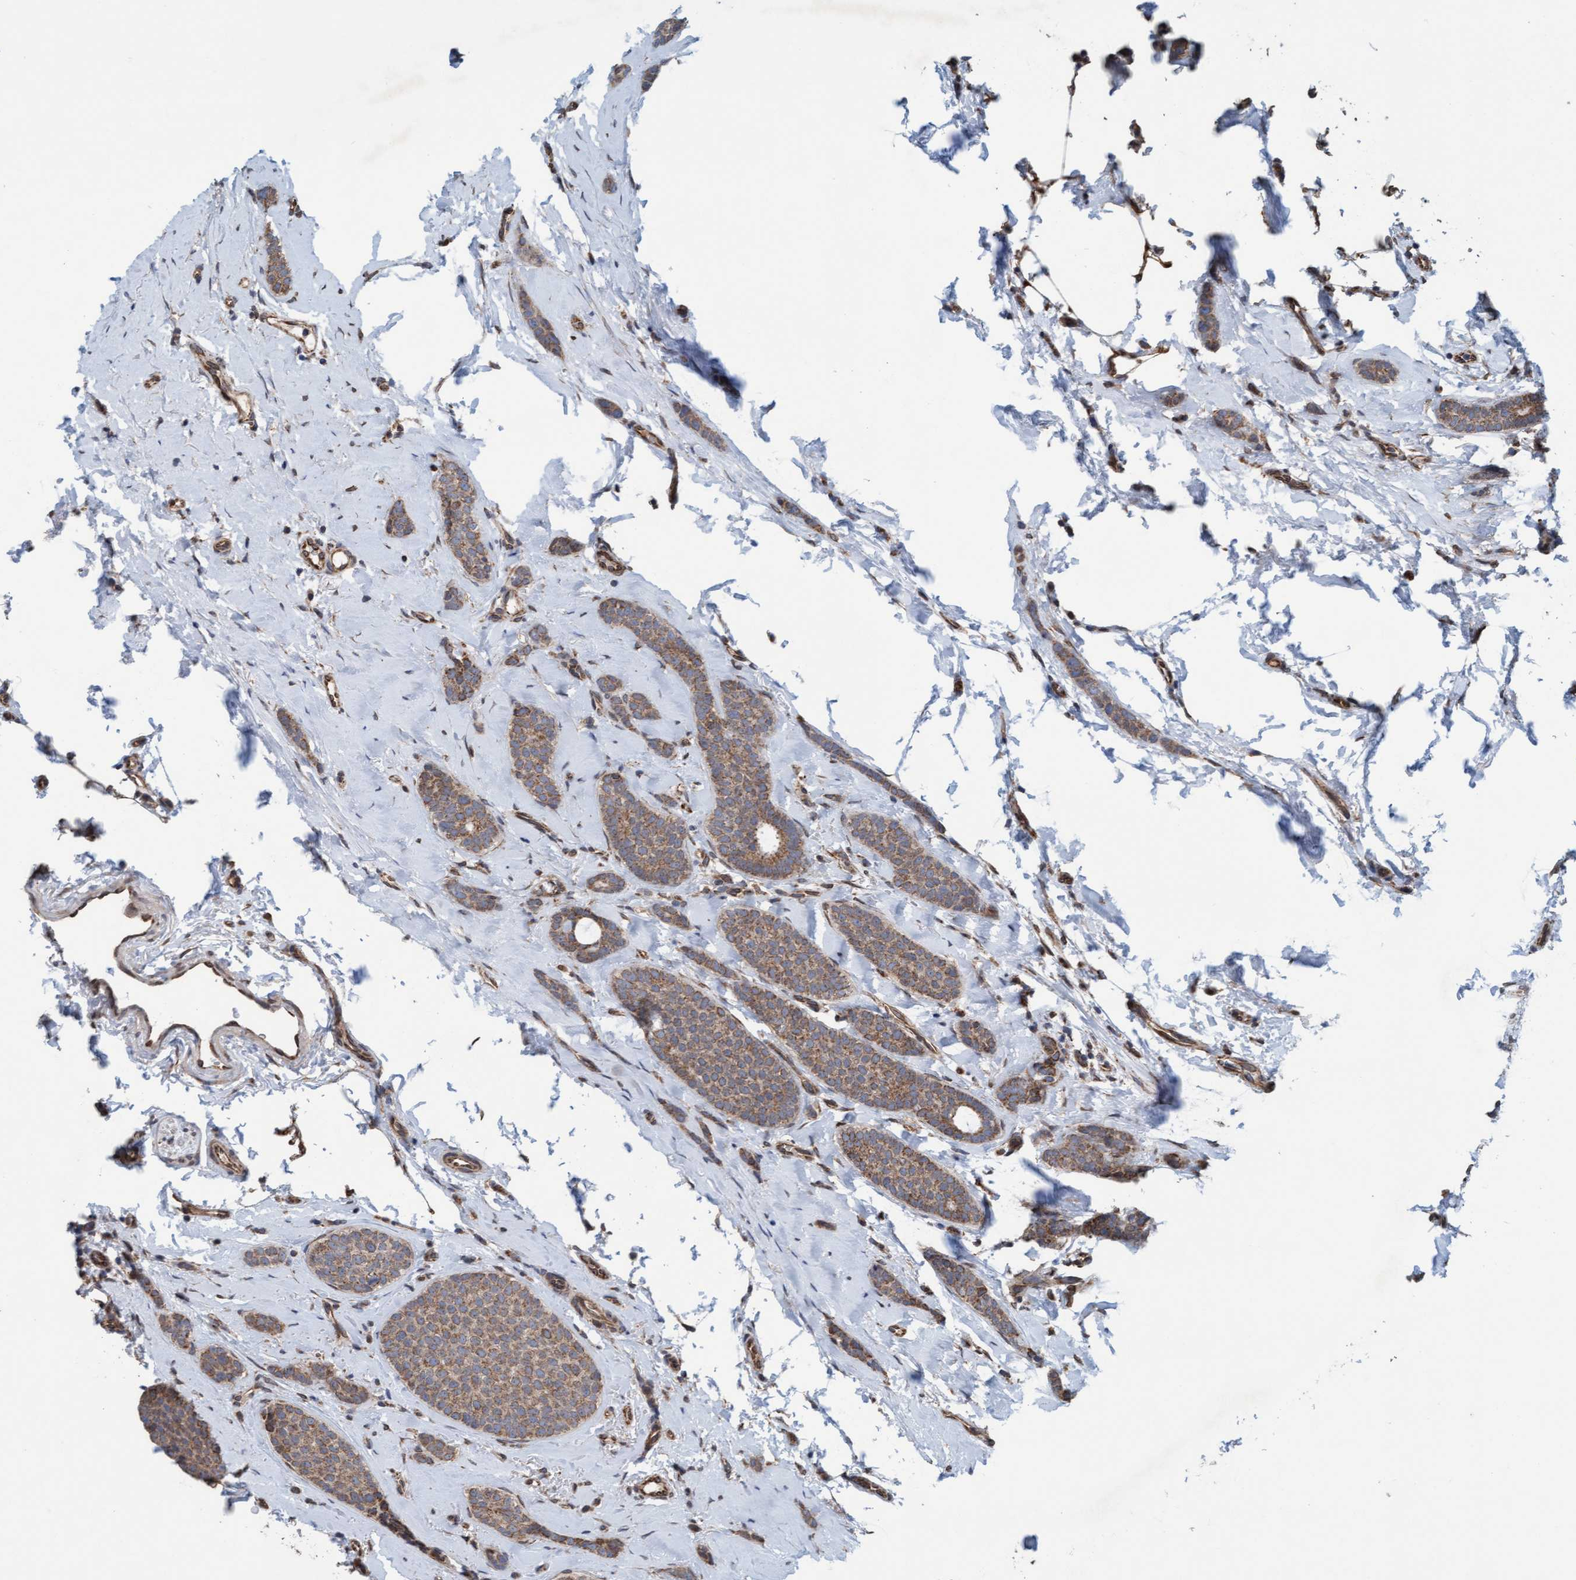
{"staining": {"intensity": "moderate", "quantity": ">75%", "location": "cytoplasmic/membranous"}, "tissue": "breast cancer", "cell_type": "Tumor cells", "image_type": "cancer", "snomed": [{"axis": "morphology", "description": "Lobular carcinoma"}, {"axis": "topography", "description": "Skin"}, {"axis": "topography", "description": "Breast"}], "caption": "Breast cancer (lobular carcinoma) stained with a brown dye displays moderate cytoplasmic/membranous positive positivity in approximately >75% of tumor cells.", "gene": "MRPS23", "patient": {"sex": "female", "age": 46}}